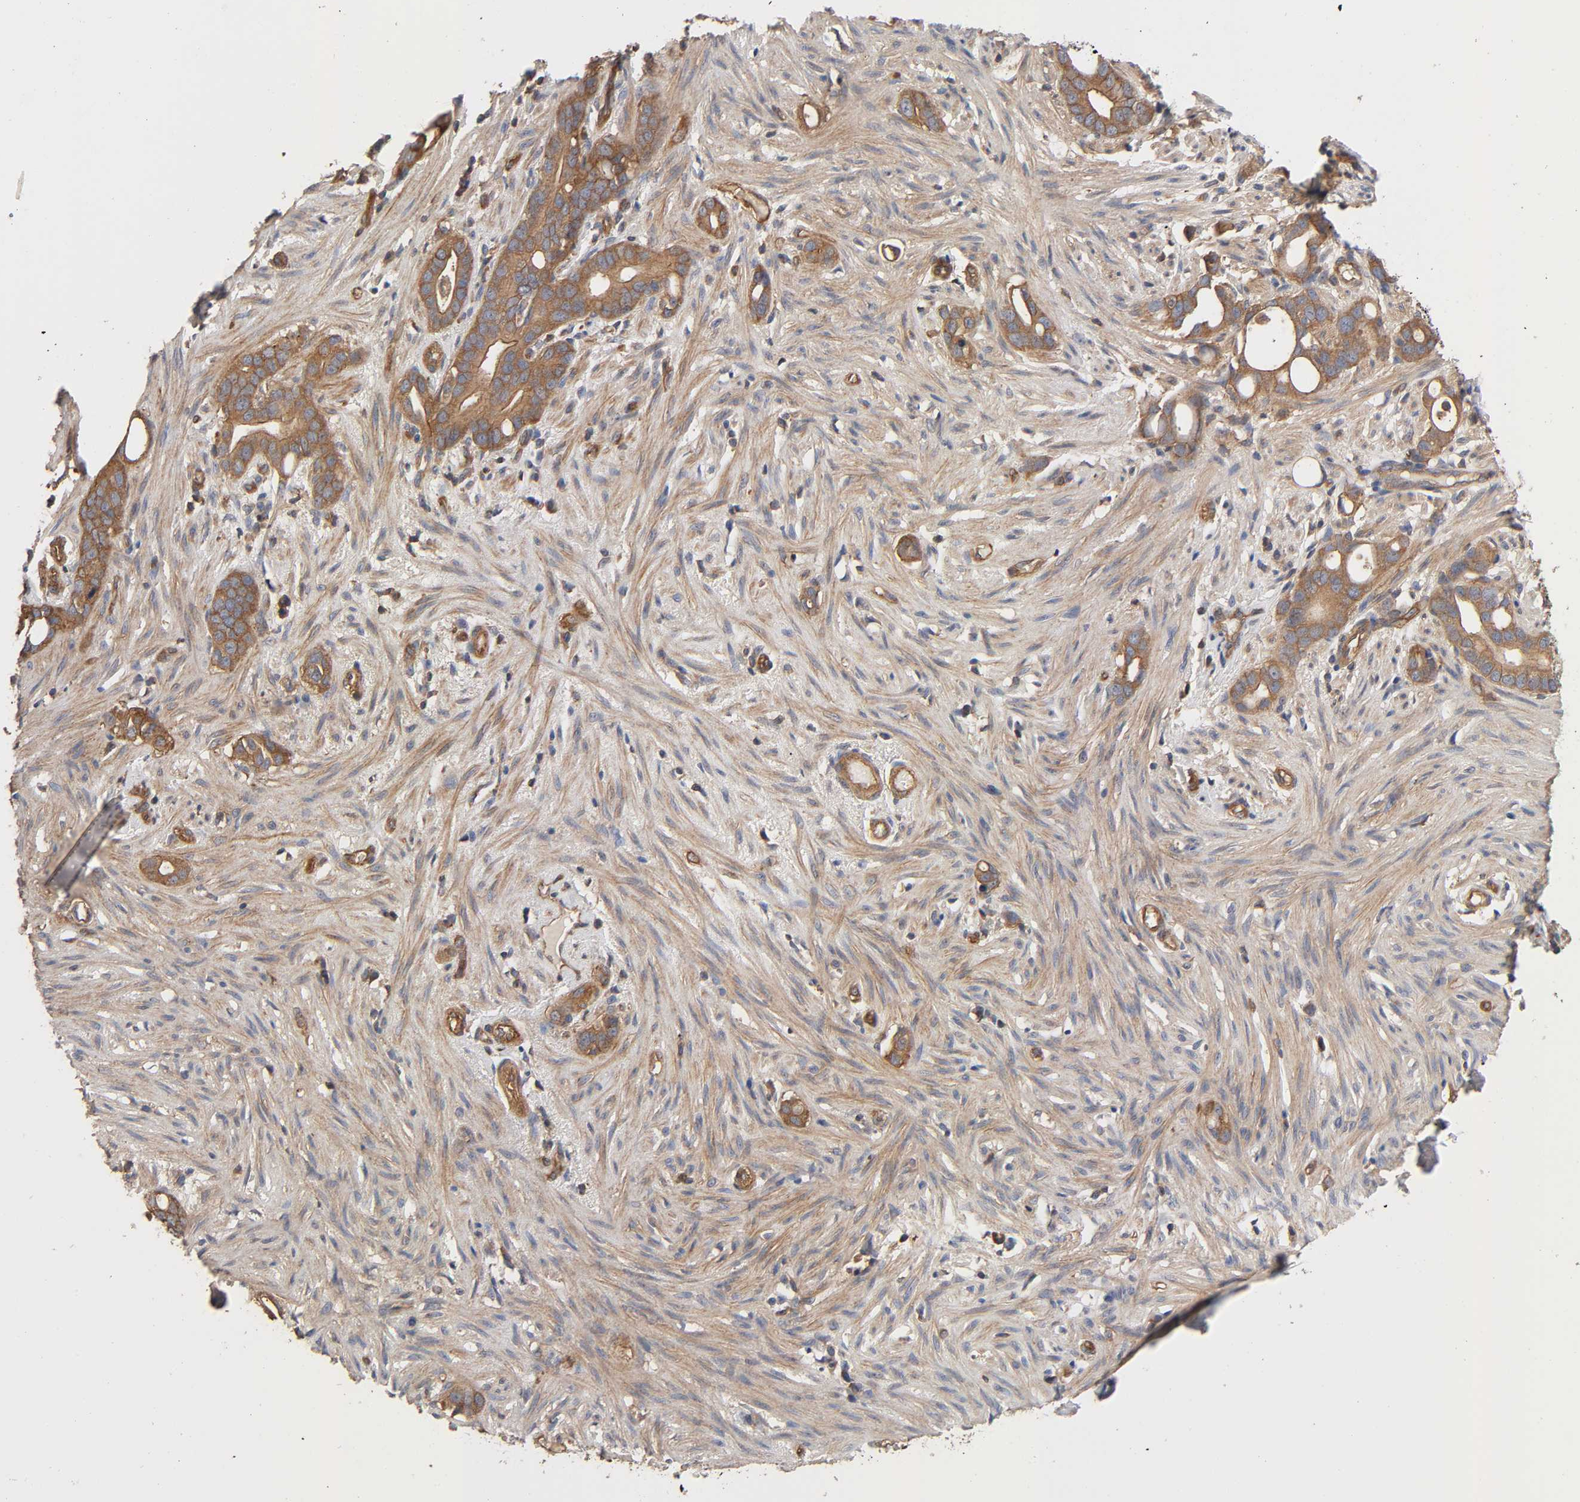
{"staining": {"intensity": "moderate", "quantity": ">75%", "location": "cytoplasmic/membranous"}, "tissue": "stomach cancer", "cell_type": "Tumor cells", "image_type": "cancer", "snomed": [{"axis": "morphology", "description": "Adenocarcinoma, NOS"}, {"axis": "topography", "description": "Stomach"}], "caption": "About >75% of tumor cells in human stomach cancer exhibit moderate cytoplasmic/membranous protein positivity as visualized by brown immunohistochemical staining.", "gene": "LAMTOR2", "patient": {"sex": "female", "age": 75}}